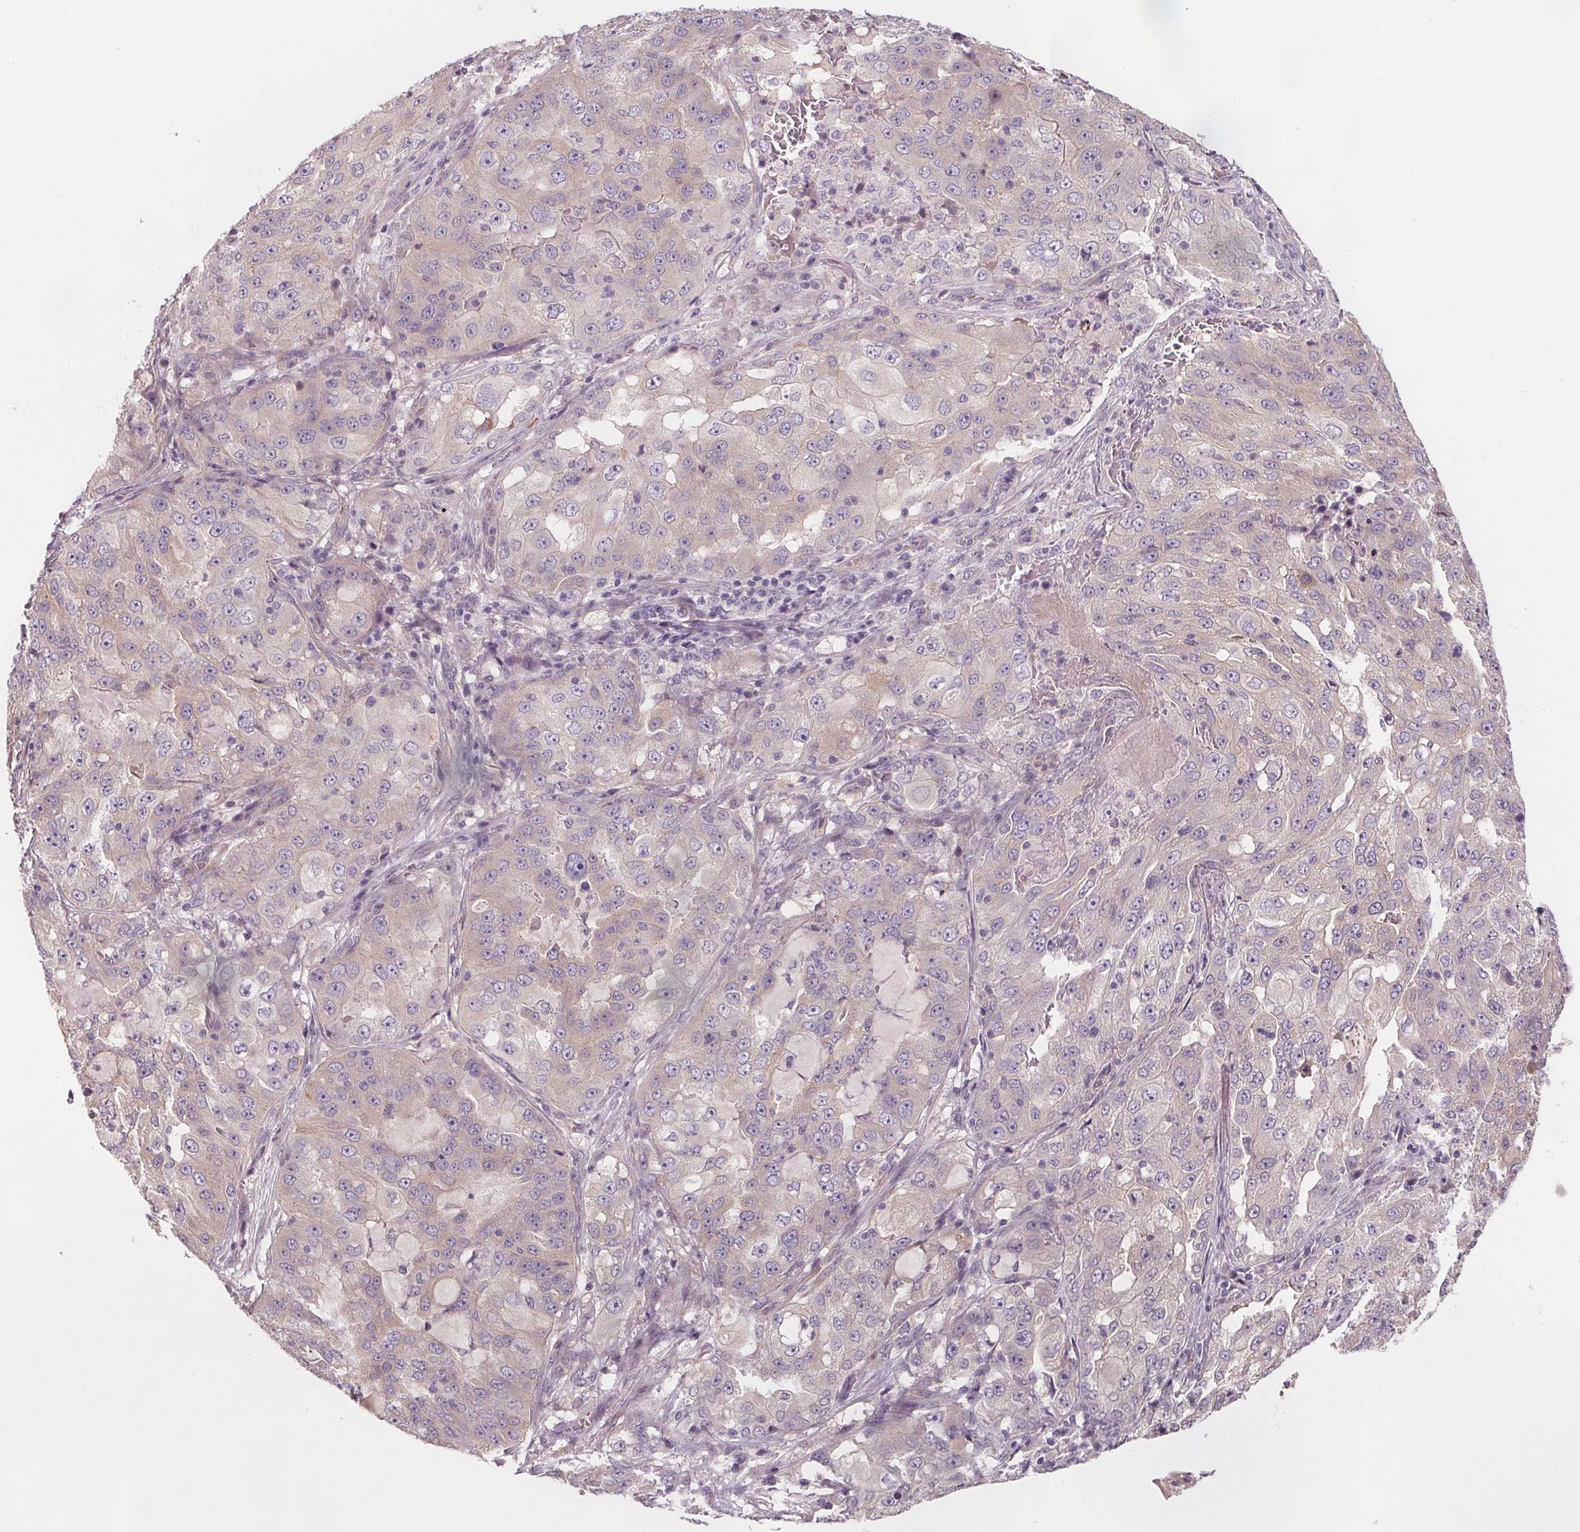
{"staining": {"intensity": "weak", "quantity": "<25%", "location": "cytoplasmic/membranous"}, "tissue": "lung cancer", "cell_type": "Tumor cells", "image_type": "cancer", "snomed": [{"axis": "morphology", "description": "Adenocarcinoma, NOS"}, {"axis": "topography", "description": "Lung"}], "caption": "A photomicrograph of lung cancer (adenocarcinoma) stained for a protein reveals no brown staining in tumor cells.", "gene": "VNN1", "patient": {"sex": "female", "age": 61}}